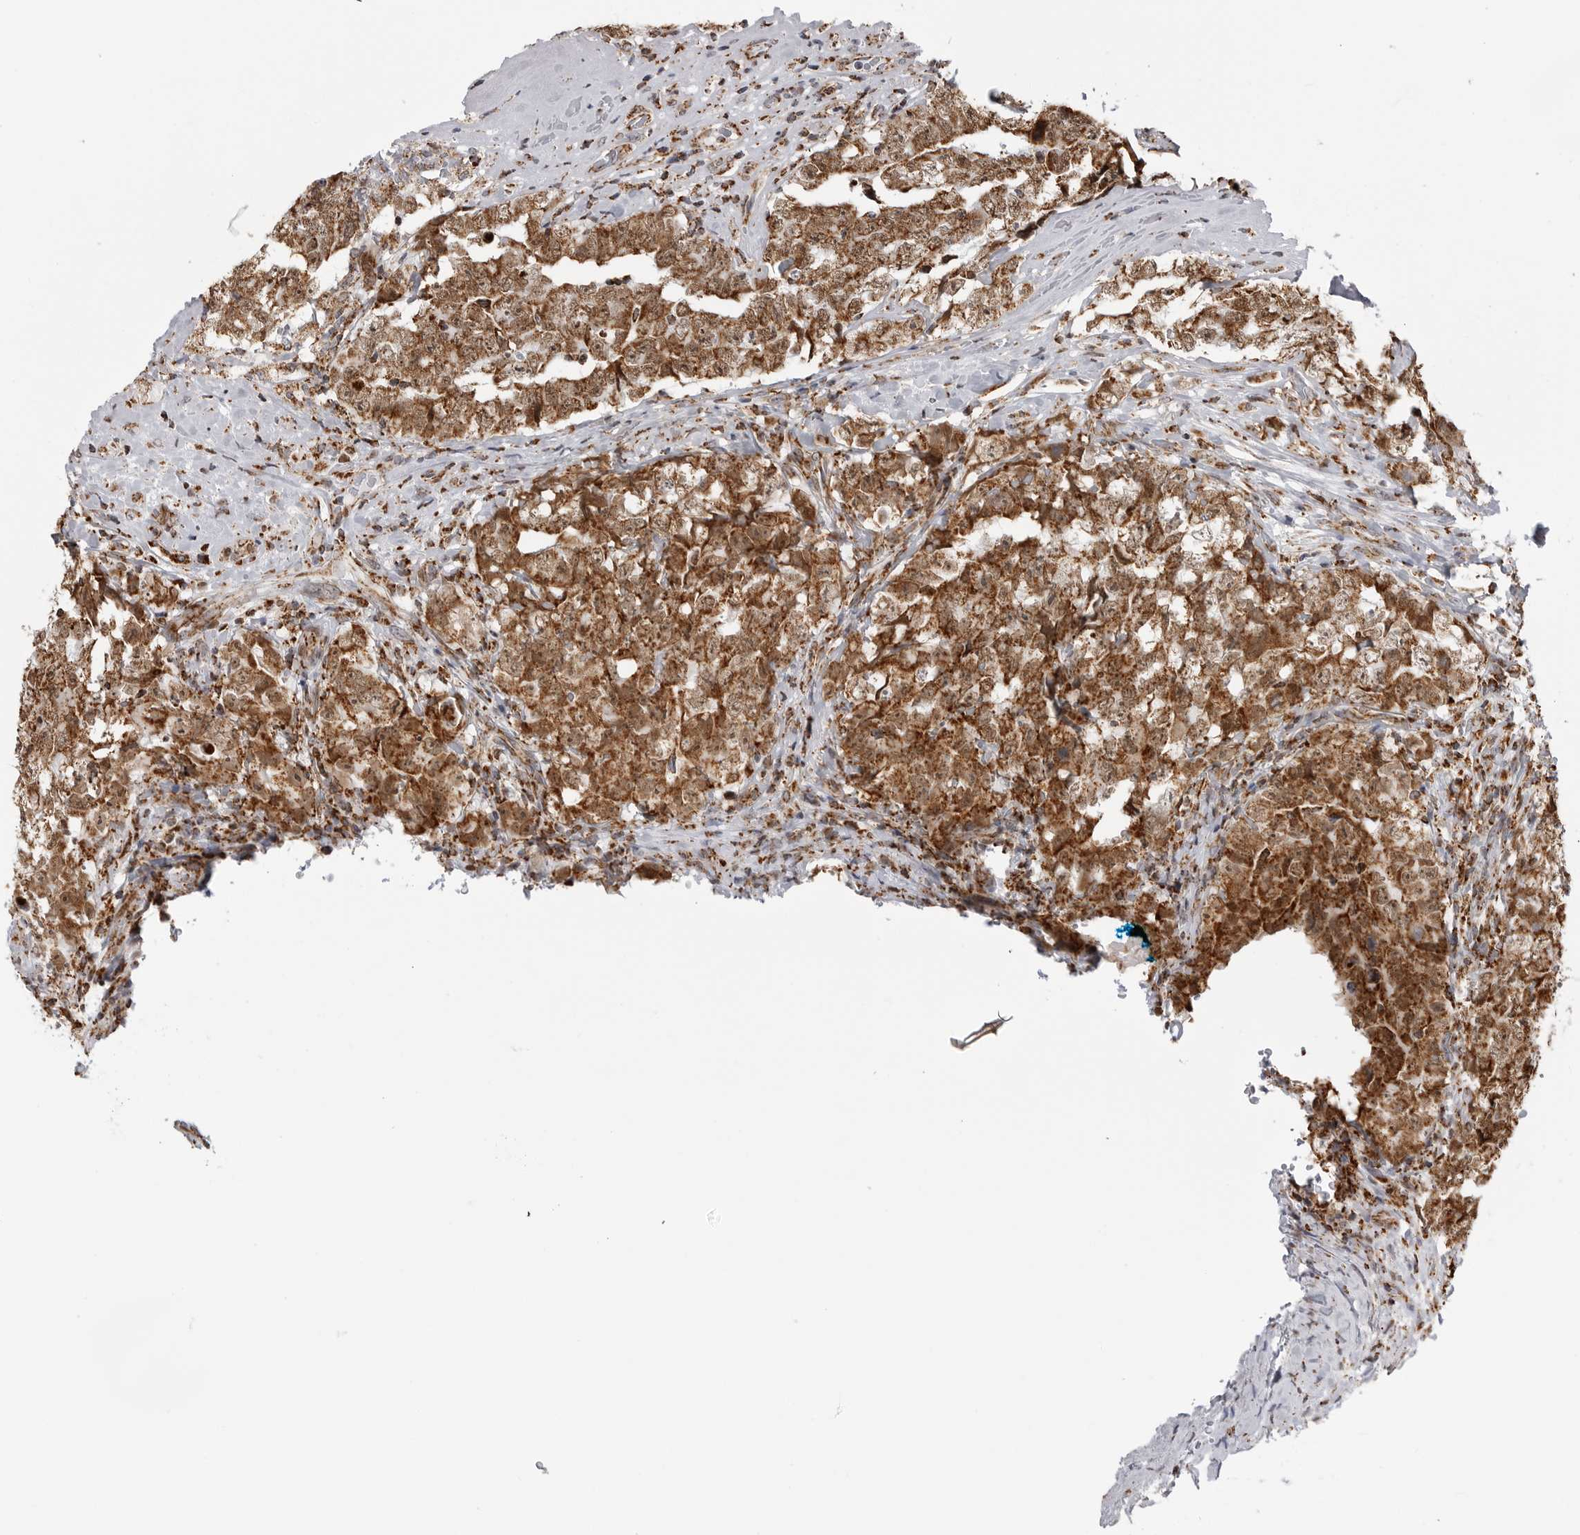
{"staining": {"intensity": "moderate", "quantity": ">75%", "location": "cytoplasmic/membranous,nuclear"}, "tissue": "testis cancer", "cell_type": "Tumor cells", "image_type": "cancer", "snomed": [{"axis": "morphology", "description": "Carcinoma, Embryonal, NOS"}, {"axis": "topography", "description": "Testis"}], "caption": "Testis embryonal carcinoma stained with DAB immunohistochemistry (IHC) reveals medium levels of moderate cytoplasmic/membranous and nuclear staining in approximately >75% of tumor cells. The staining was performed using DAB (3,3'-diaminobenzidine), with brown indicating positive protein expression. Nuclei are stained blue with hematoxylin.", "gene": "COX5A", "patient": {"sex": "male", "age": 26}}